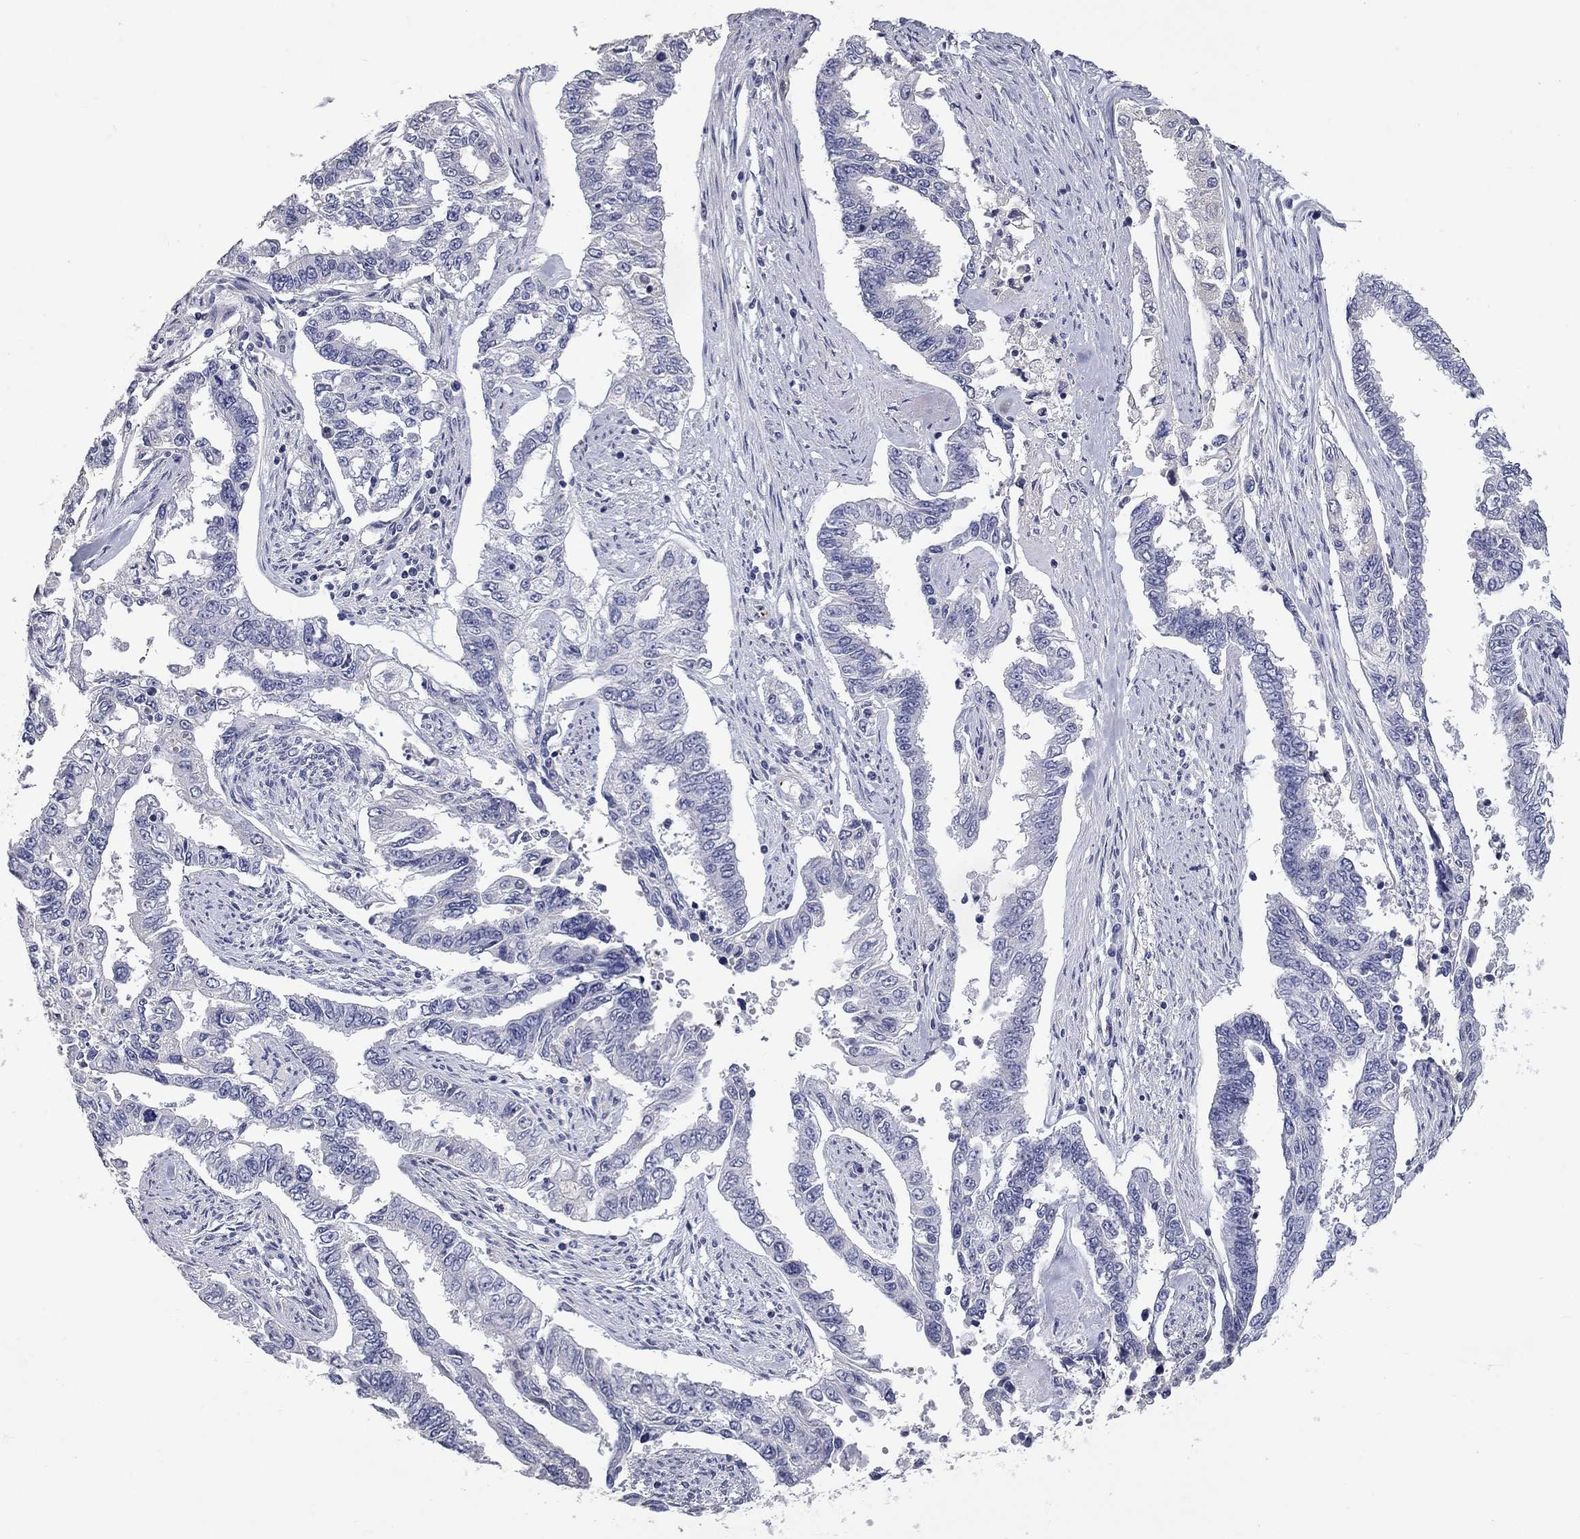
{"staining": {"intensity": "negative", "quantity": "none", "location": "none"}, "tissue": "endometrial cancer", "cell_type": "Tumor cells", "image_type": "cancer", "snomed": [{"axis": "morphology", "description": "Adenocarcinoma, NOS"}, {"axis": "topography", "description": "Uterus"}], "caption": "An immunohistochemistry photomicrograph of adenocarcinoma (endometrial) is shown. There is no staining in tumor cells of adenocarcinoma (endometrial). (DAB immunohistochemistry (IHC) with hematoxylin counter stain).", "gene": "PLEK", "patient": {"sex": "female", "age": 59}}